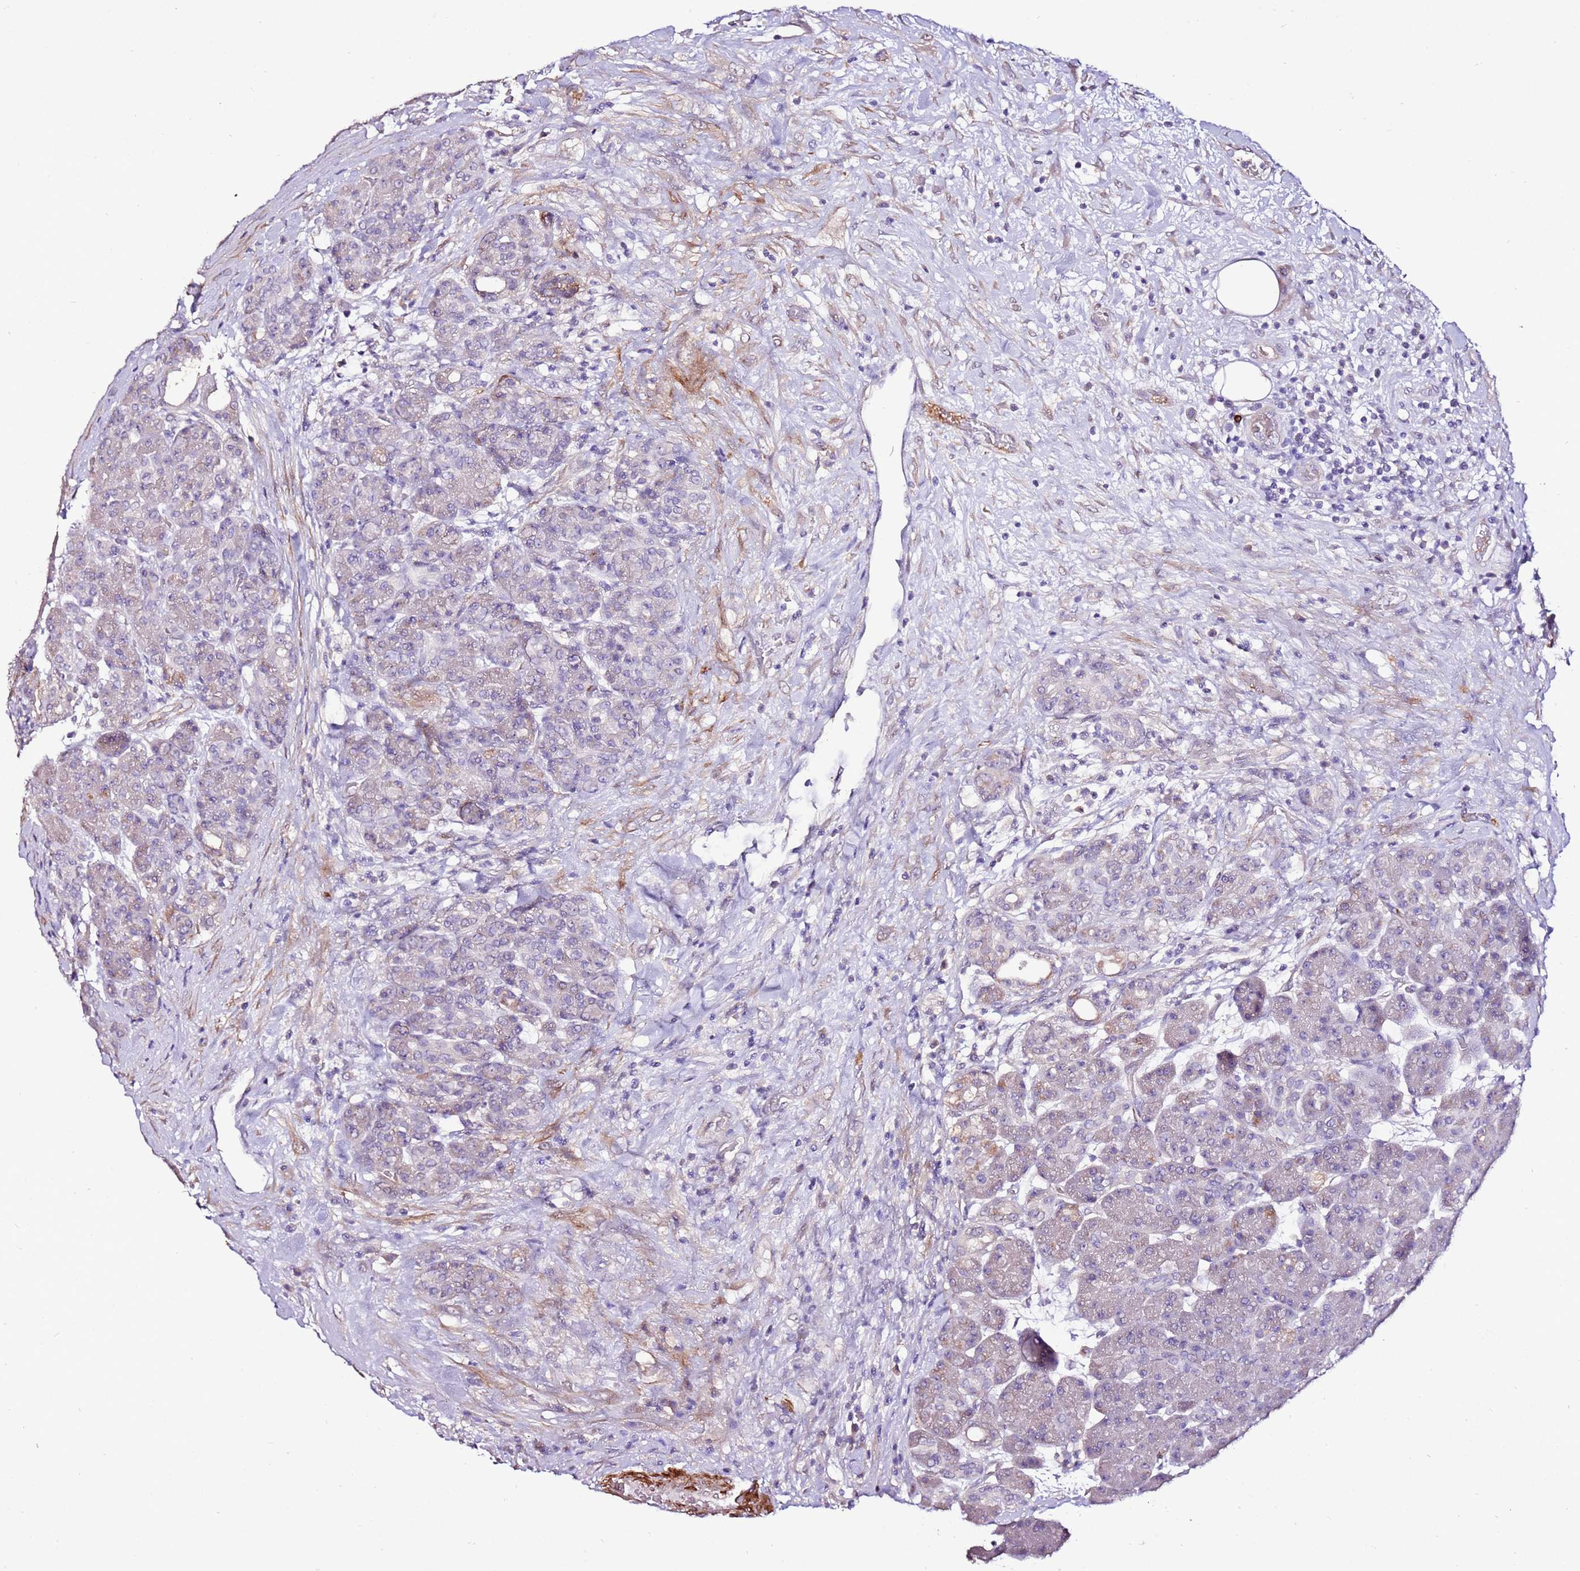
{"staining": {"intensity": "weak", "quantity": "<25%", "location": "cytoplasmic/membranous"}, "tissue": "pancreas", "cell_type": "Exocrine glandular cells", "image_type": "normal", "snomed": [{"axis": "morphology", "description": "Normal tissue, NOS"}, {"axis": "topography", "description": "Pancreas"}], "caption": "IHC histopathology image of normal pancreas: pancreas stained with DAB shows no significant protein staining in exocrine glandular cells. (DAB immunohistochemistry (IHC), high magnification).", "gene": "ART5", "patient": {"sex": "male", "age": 63}}